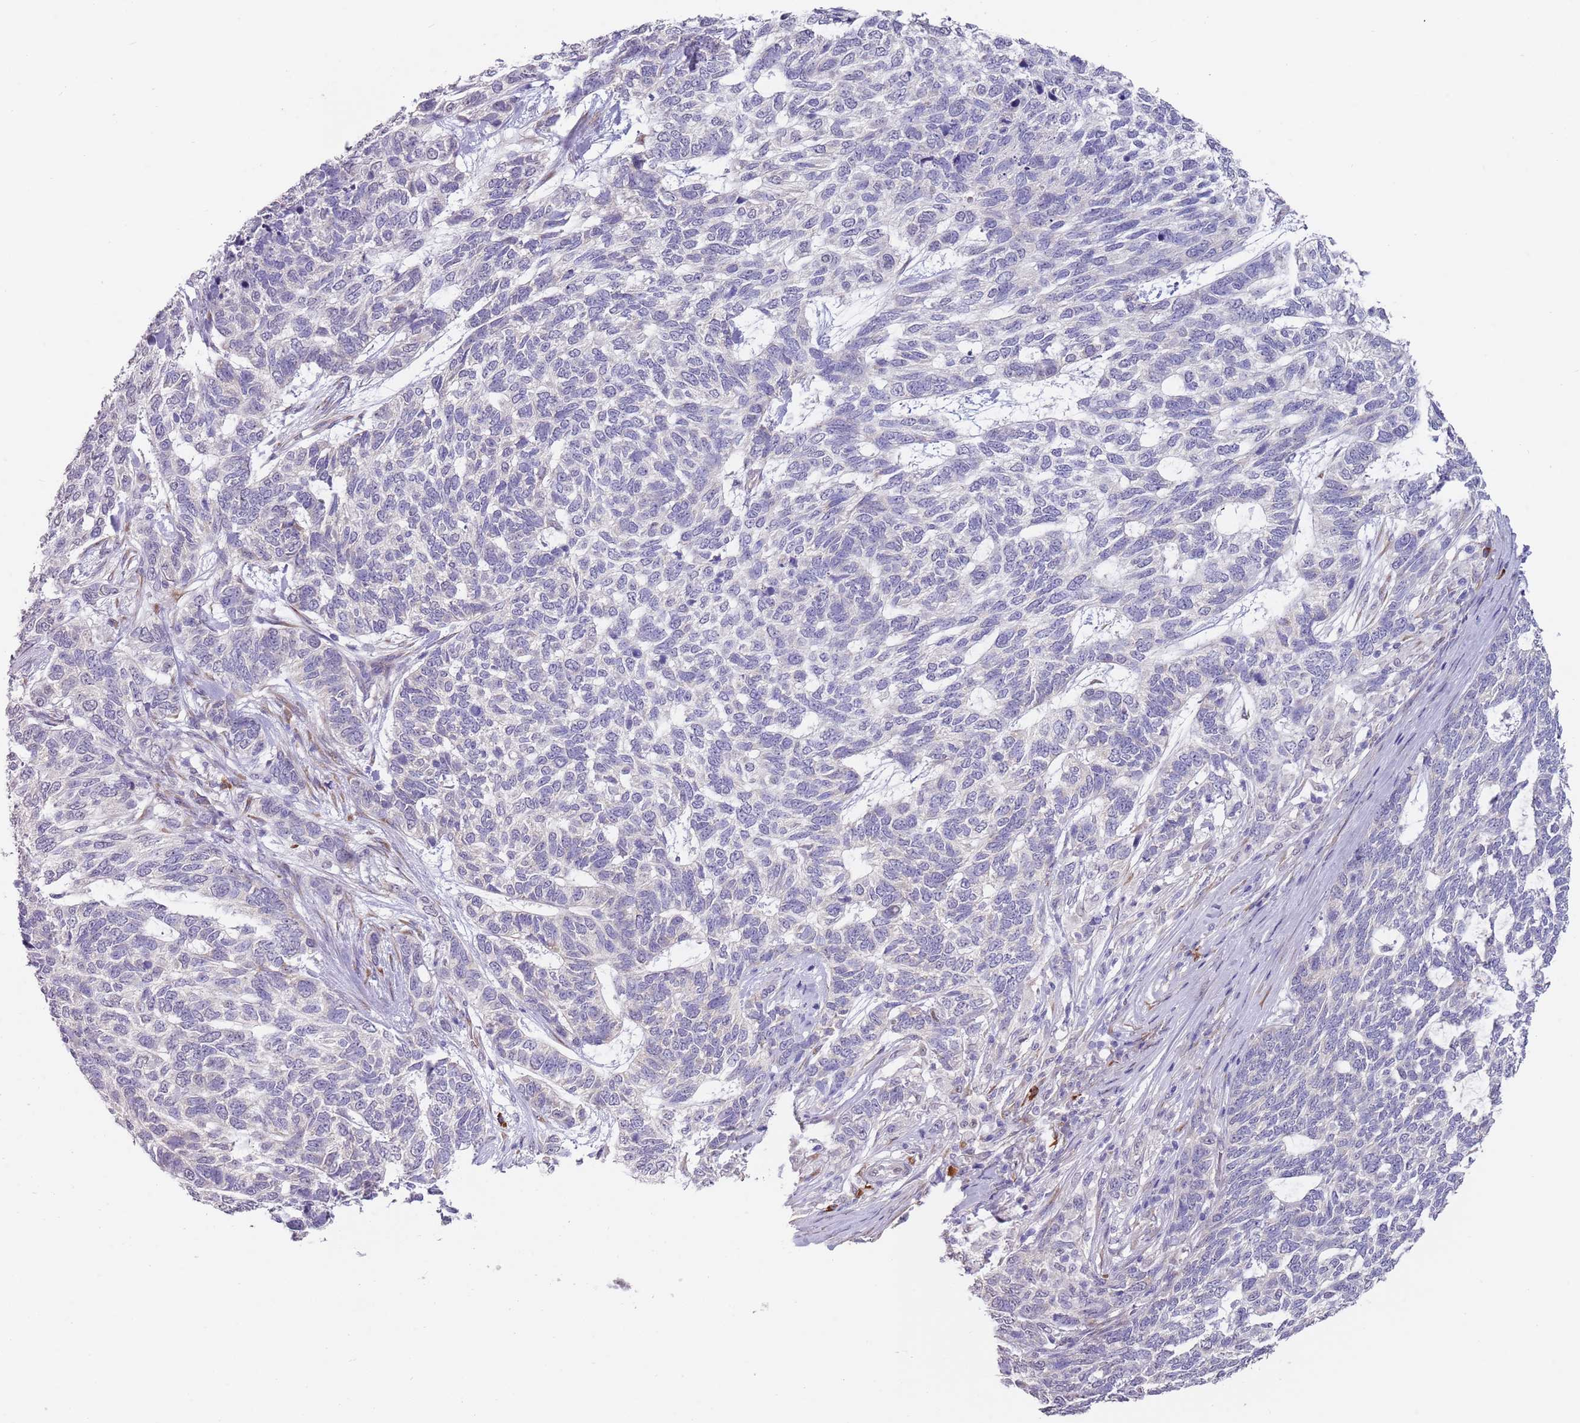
{"staining": {"intensity": "negative", "quantity": "none", "location": "none"}, "tissue": "skin cancer", "cell_type": "Tumor cells", "image_type": "cancer", "snomed": [{"axis": "morphology", "description": "Basal cell carcinoma"}, {"axis": "topography", "description": "Skin"}], "caption": "Protein analysis of basal cell carcinoma (skin) exhibits no significant positivity in tumor cells. (Immunohistochemistry, brightfield microscopy, high magnification).", "gene": "TNRC6C", "patient": {"sex": "female", "age": 65}}